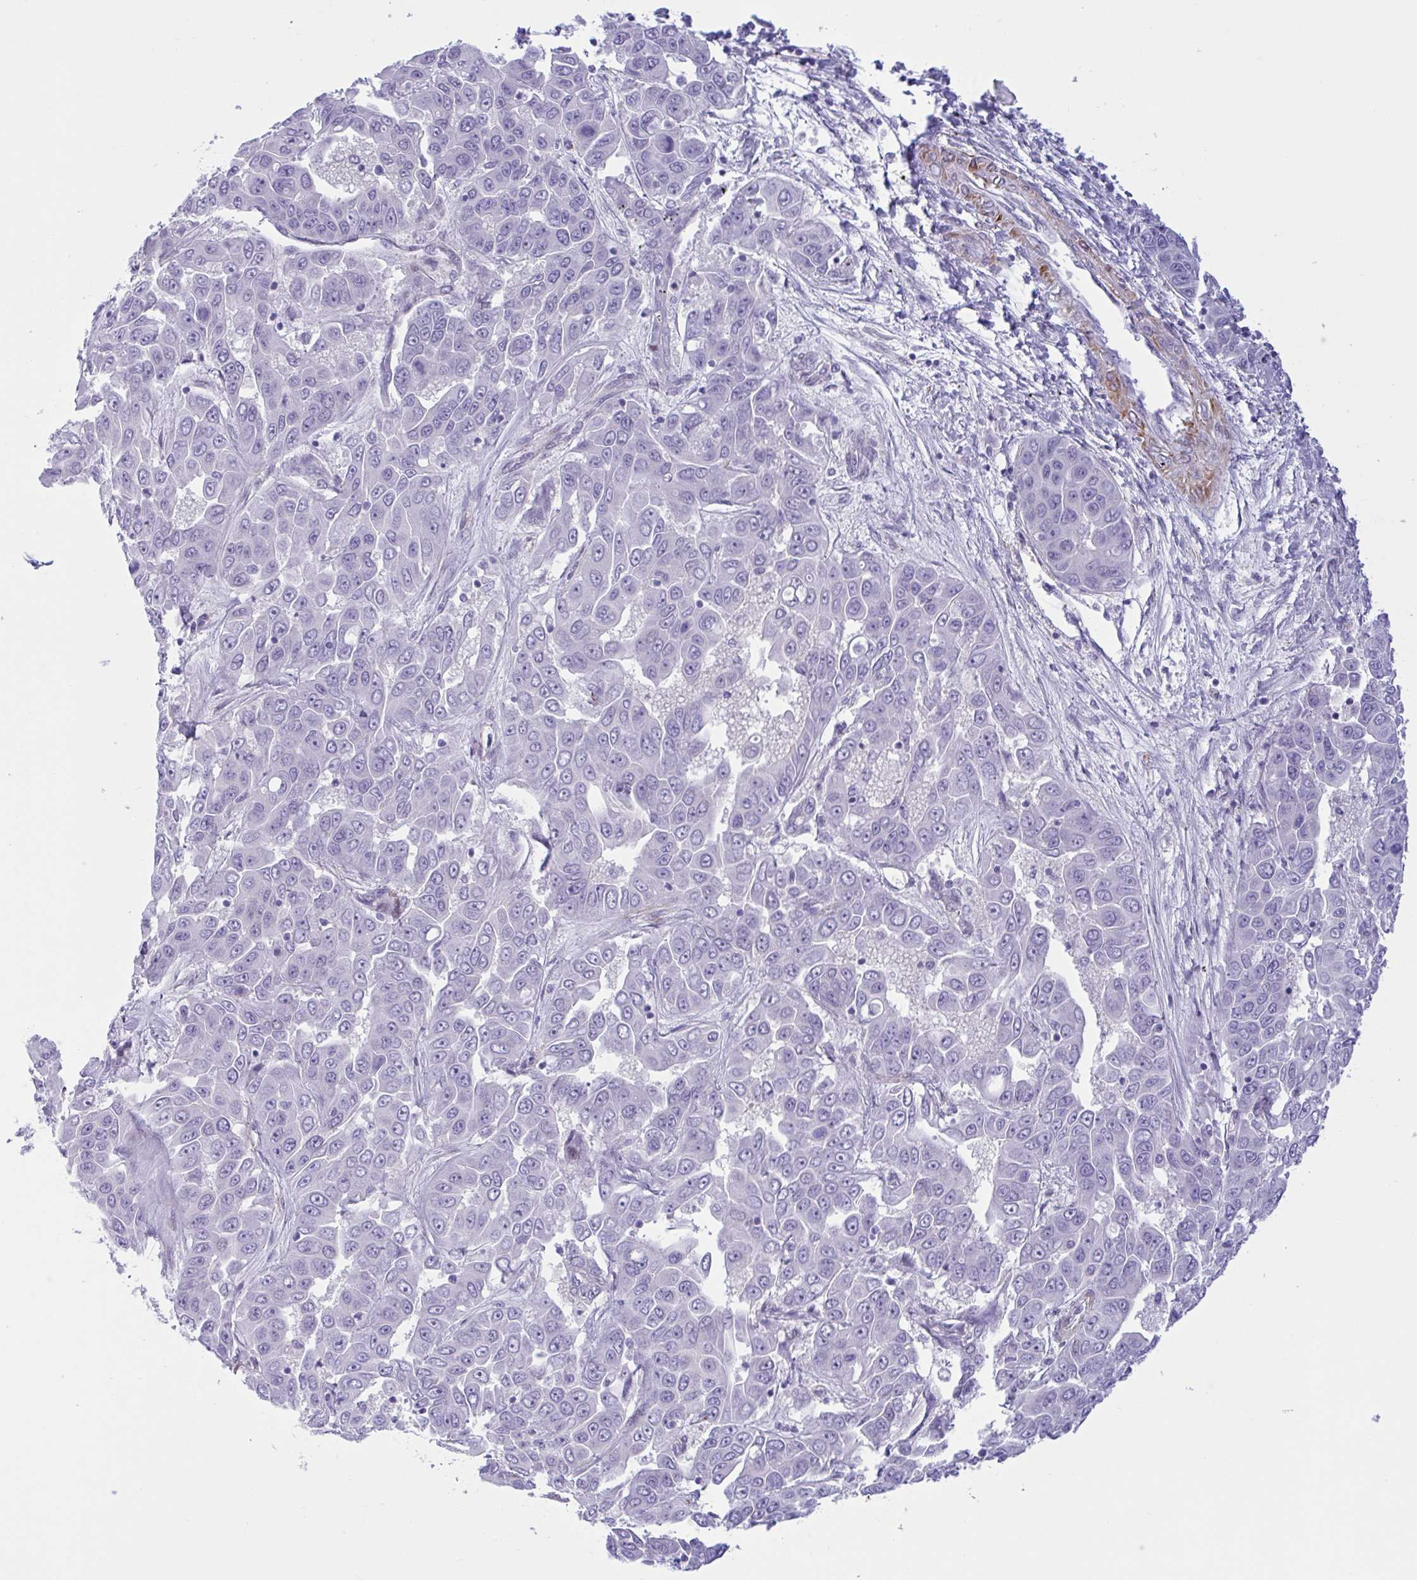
{"staining": {"intensity": "negative", "quantity": "none", "location": "none"}, "tissue": "liver cancer", "cell_type": "Tumor cells", "image_type": "cancer", "snomed": [{"axis": "morphology", "description": "Cholangiocarcinoma"}, {"axis": "topography", "description": "Liver"}], "caption": "Histopathology image shows no protein positivity in tumor cells of liver cancer tissue.", "gene": "AHCYL2", "patient": {"sex": "female", "age": 52}}